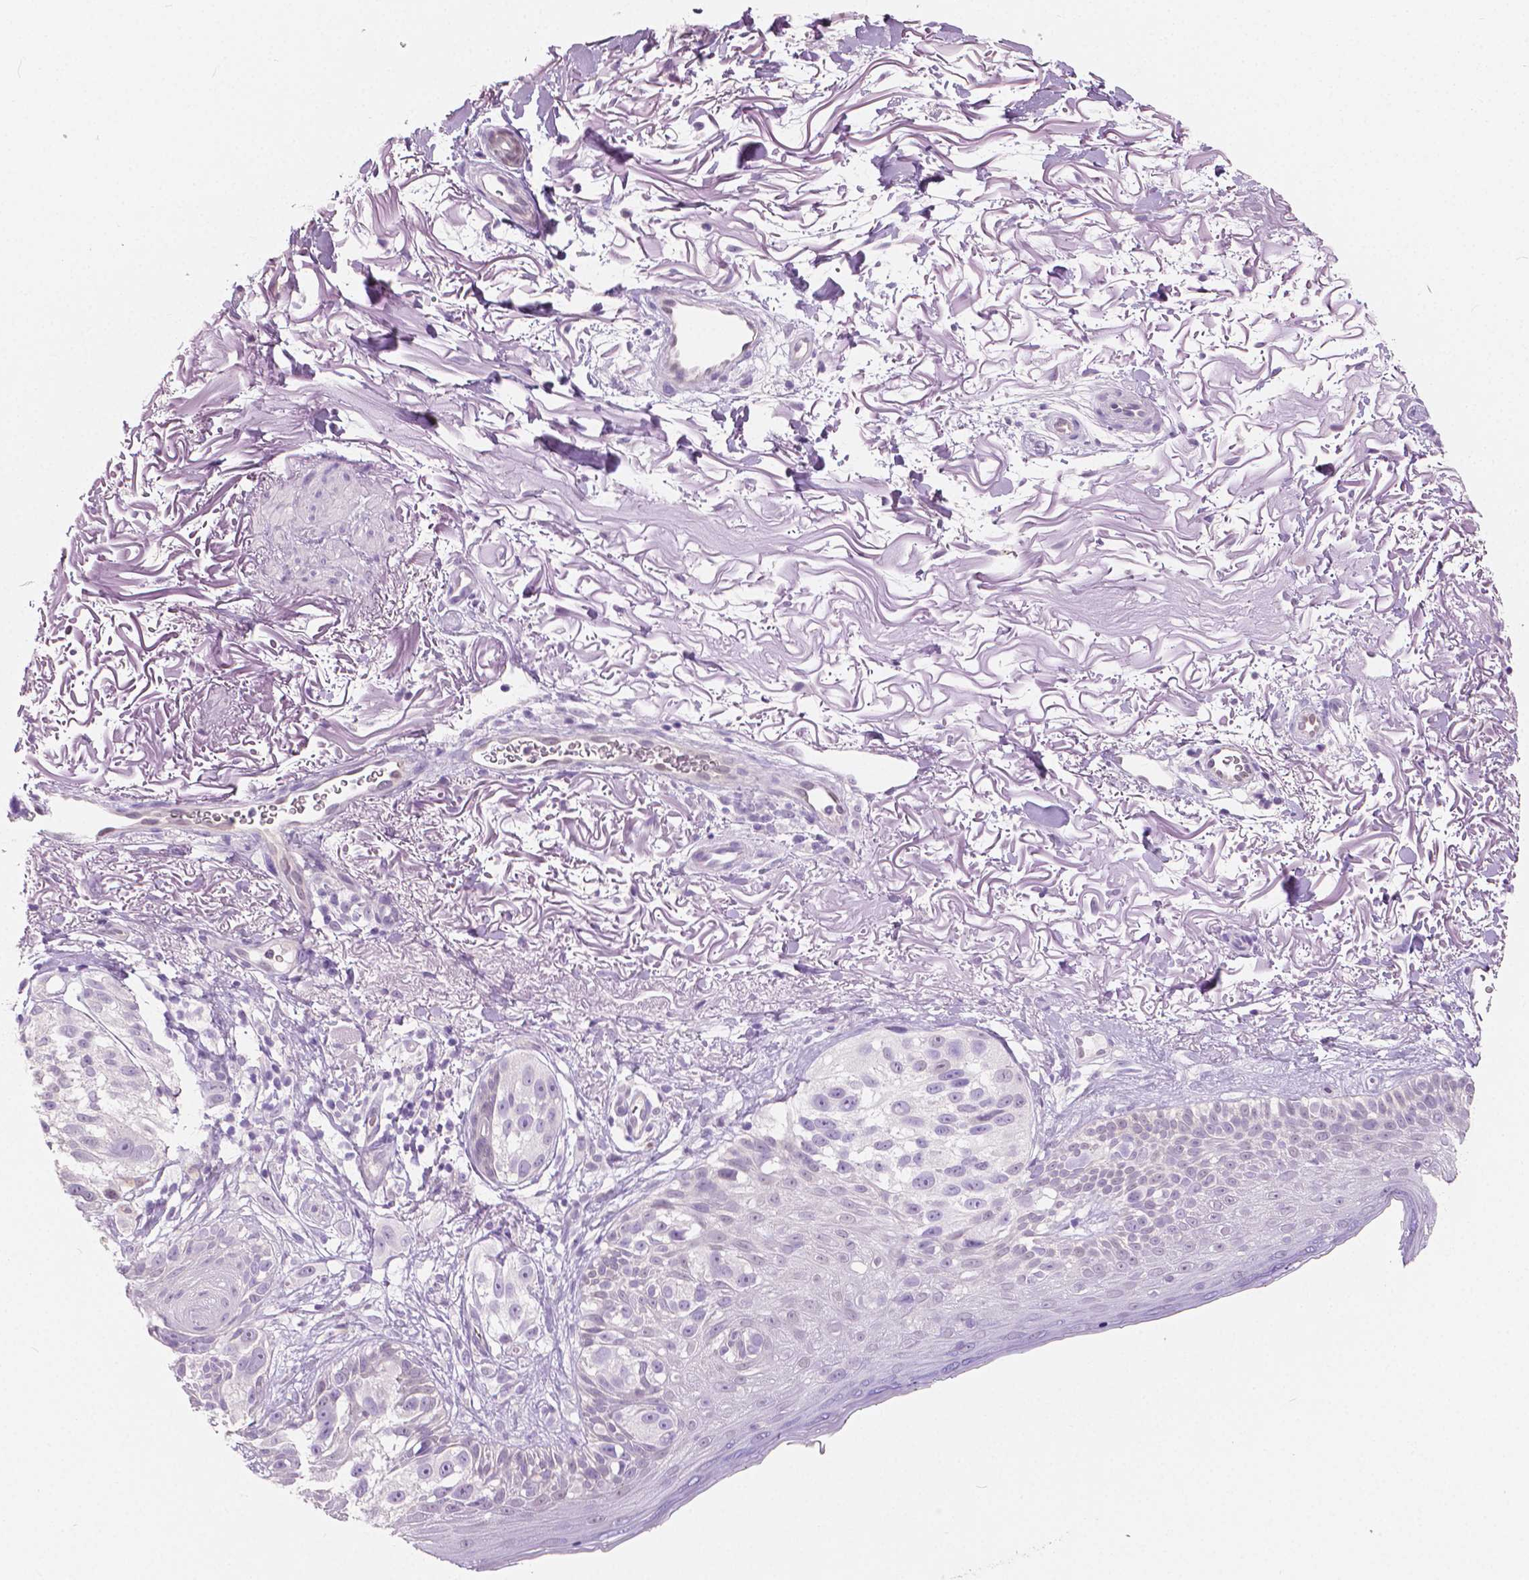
{"staining": {"intensity": "negative", "quantity": "none", "location": "none"}, "tissue": "melanoma", "cell_type": "Tumor cells", "image_type": "cancer", "snomed": [{"axis": "morphology", "description": "Malignant melanoma, NOS"}, {"axis": "topography", "description": "Skin"}], "caption": "DAB immunohistochemical staining of human malignant melanoma reveals no significant positivity in tumor cells.", "gene": "TKFC", "patient": {"sex": "female", "age": 86}}